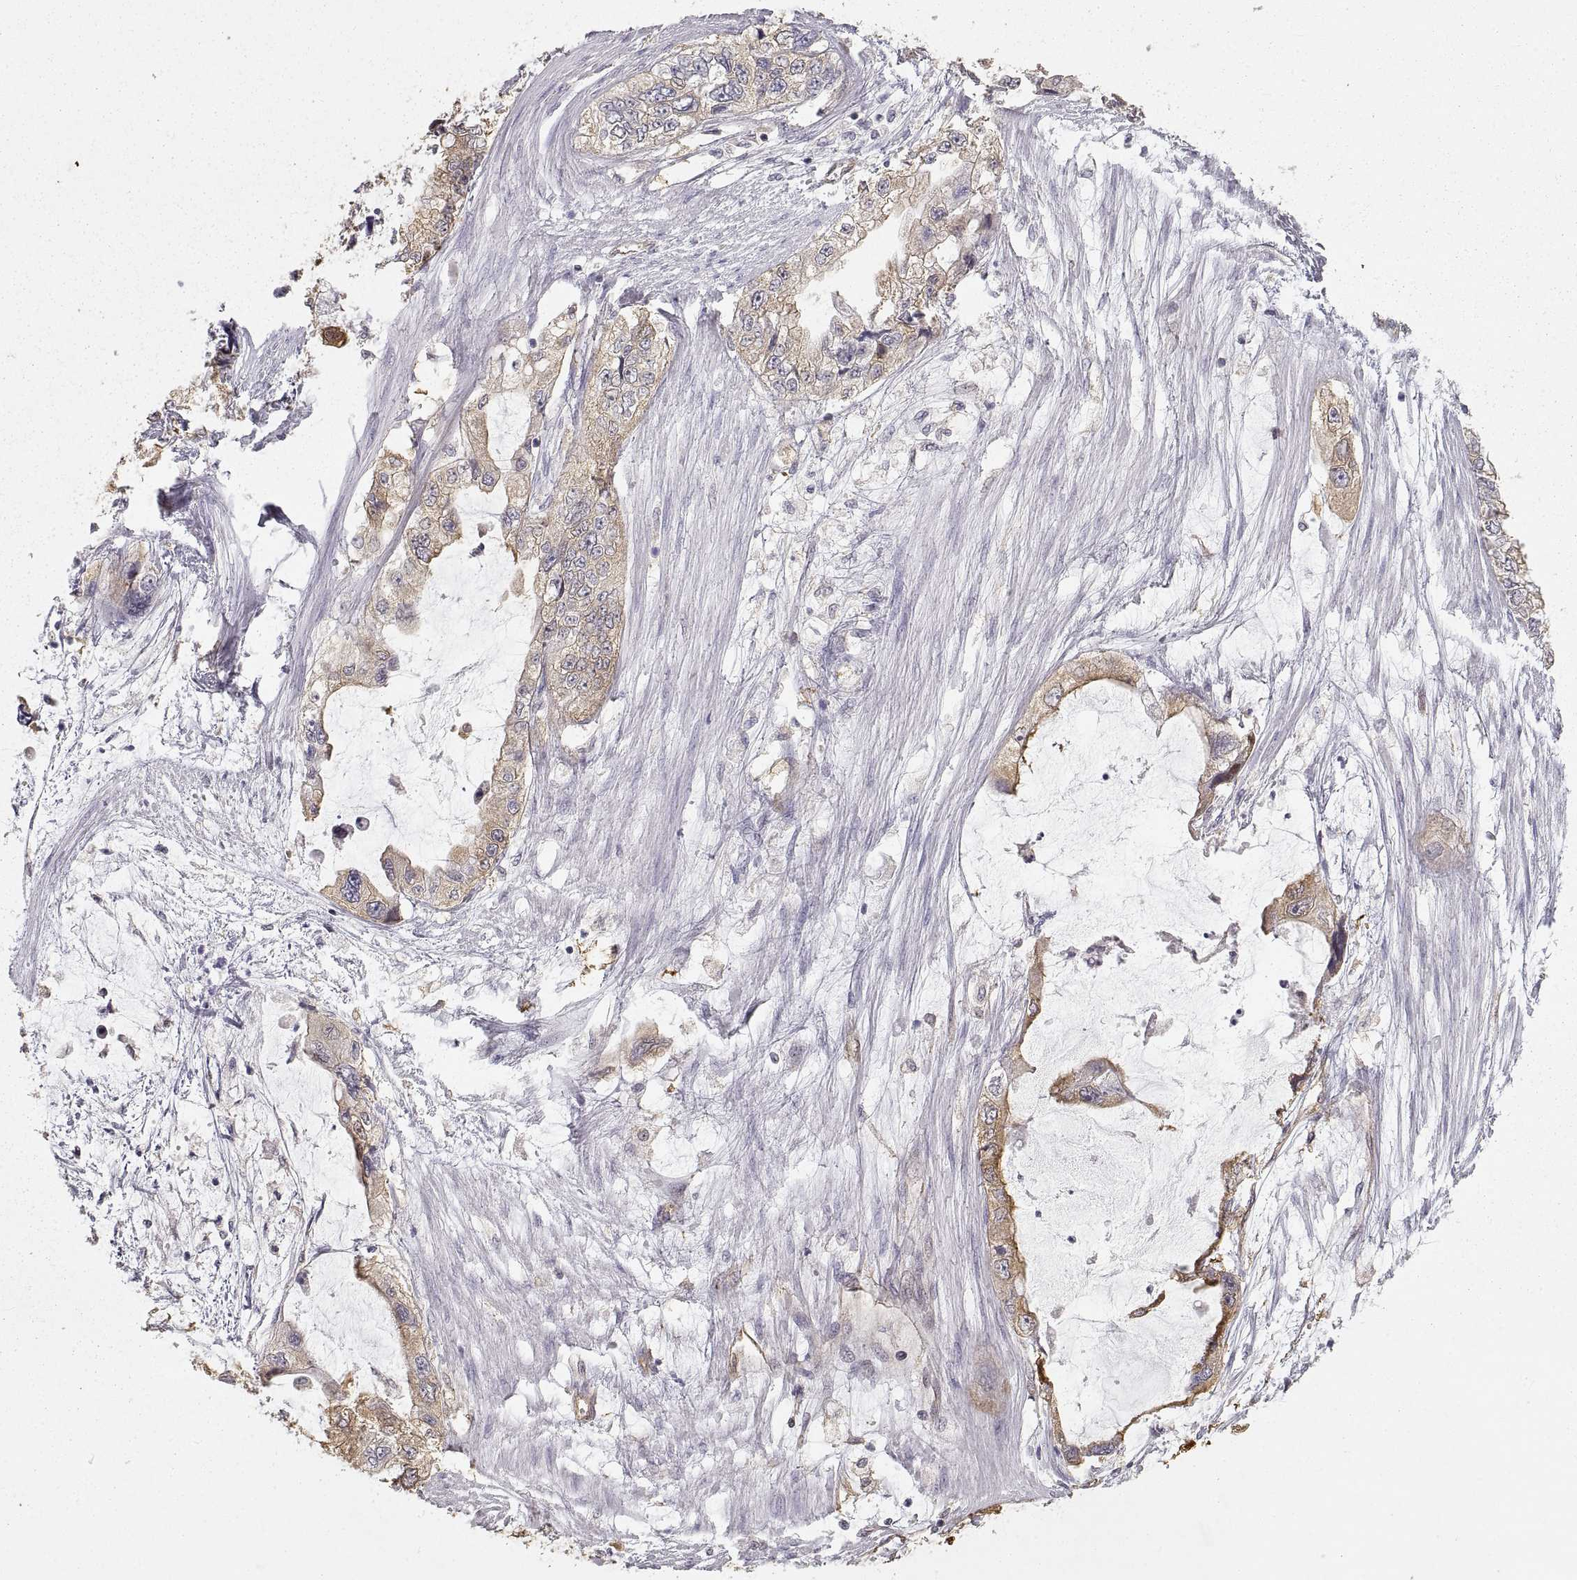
{"staining": {"intensity": "weak", "quantity": ">75%", "location": "cytoplasmic/membranous"}, "tissue": "stomach cancer", "cell_type": "Tumor cells", "image_type": "cancer", "snomed": [{"axis": "morphology", "description": "Adenocarcinoma, NOS"}, {"axis": "topography", "description": "Pancreas"}, {"axis": "topography", "description": "Stomach, upper"}, {"axis": "topography", "description": "Stomach"}], "caption": "Immunohistochemistry photomicrograph of neoplastic tissue: stomach cancer (adenocarcinoma) stained using IHC demonstrates low levels of weak protein expression localized specifically in the cytoplasmic/membranous of tumor cells, appearing as a cytoplasmic/membranous brown color.", "gene": "HSP90AB1", "patient": {"sex": "male", "age": 77}}